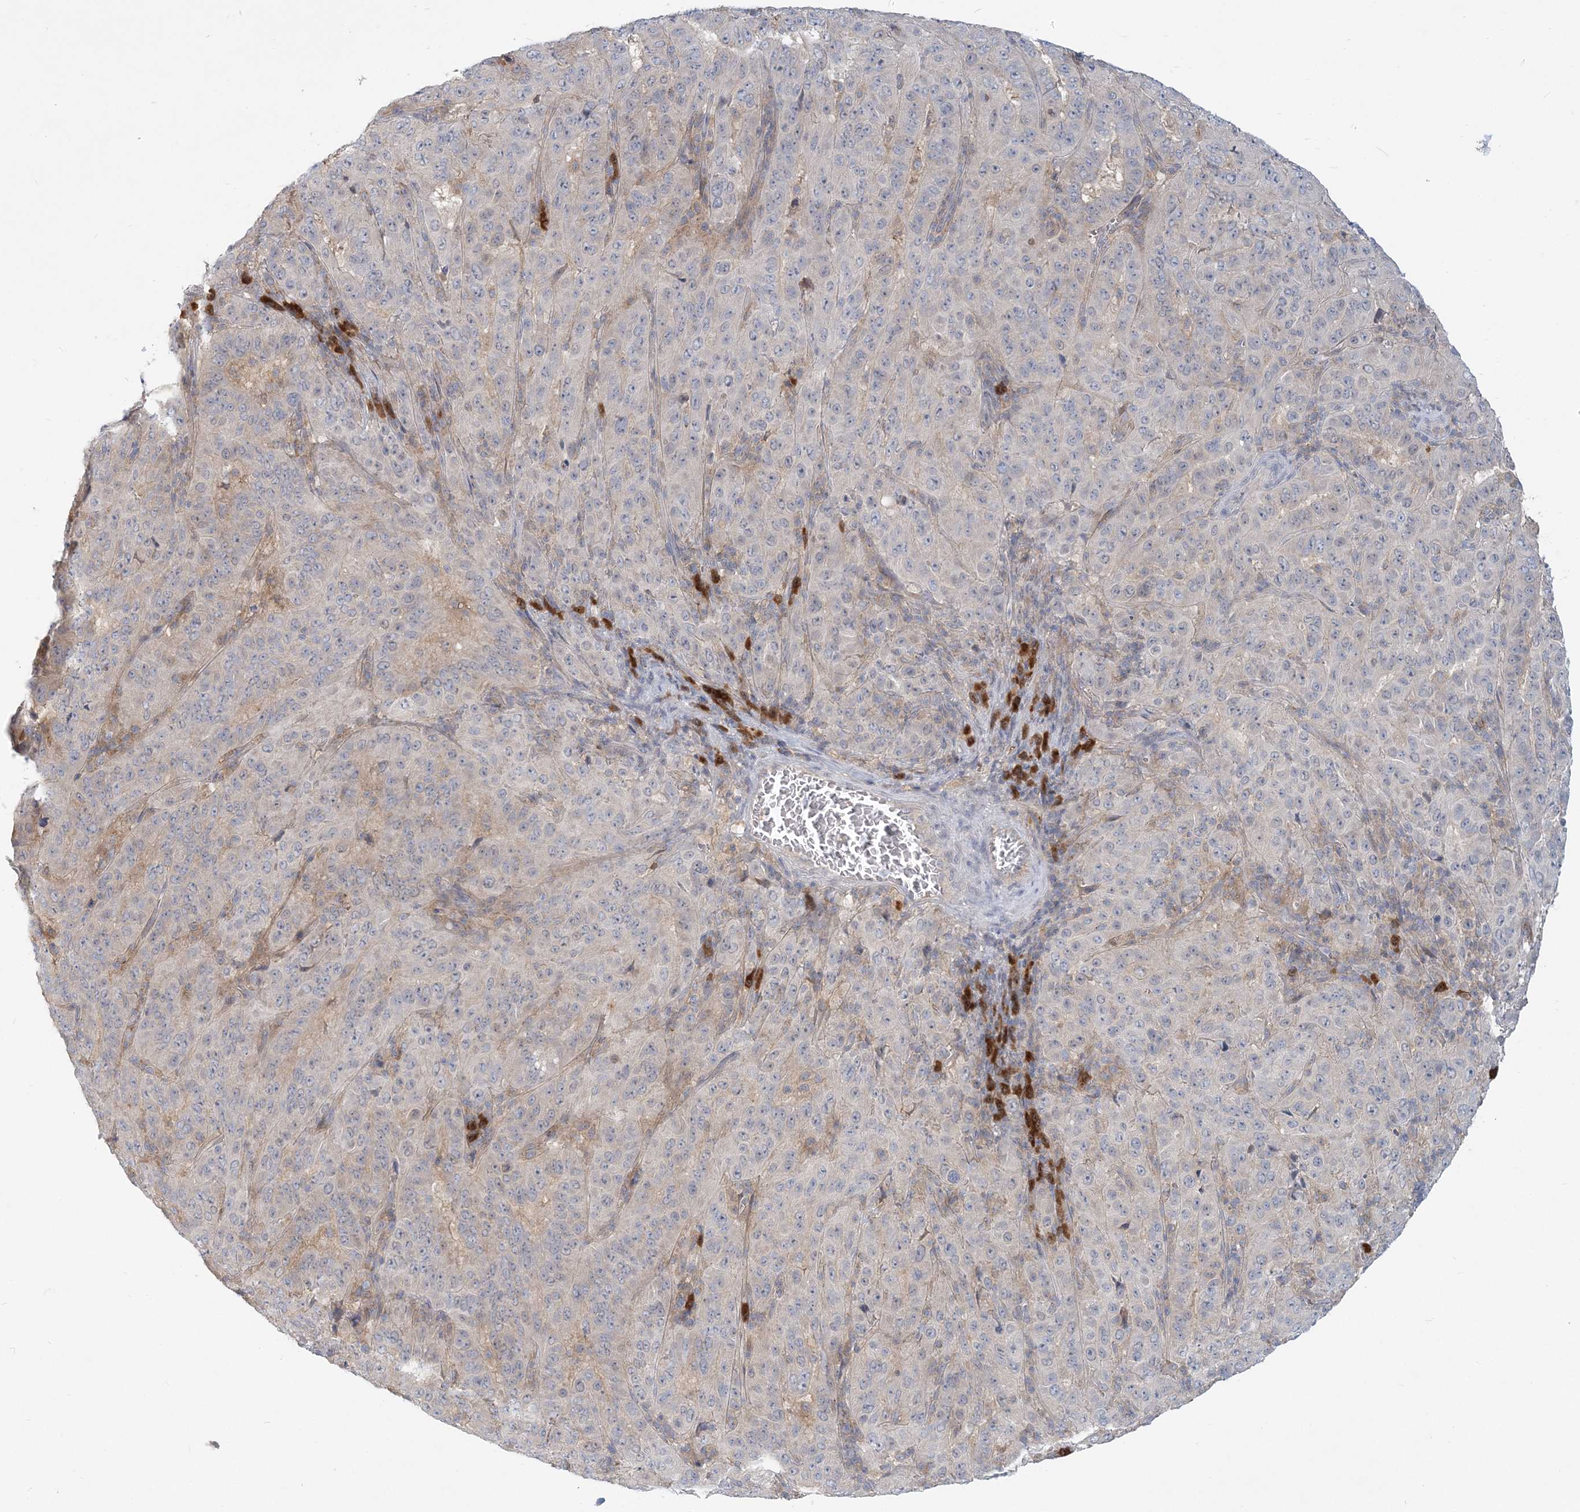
{"staining": {"intensity": "negative", "quantity": "none", "location": "none"}, "tissue": "pancreatic cancer", "cell_type": "Tumor cells", "image_type": "cancer", "snomed": [{"axis": "morphology", "description": "Adenocarcinoma, NOS"}, {"axis": "topography", "description": "Pancreas"}], "caption": "The IHC histopathology image has no significant positivity in tumor cells of adenocarcinoma (pancreatic) tissue.", "gene": "GMPPA", "patient": {"sex": "male", "age": 63}}